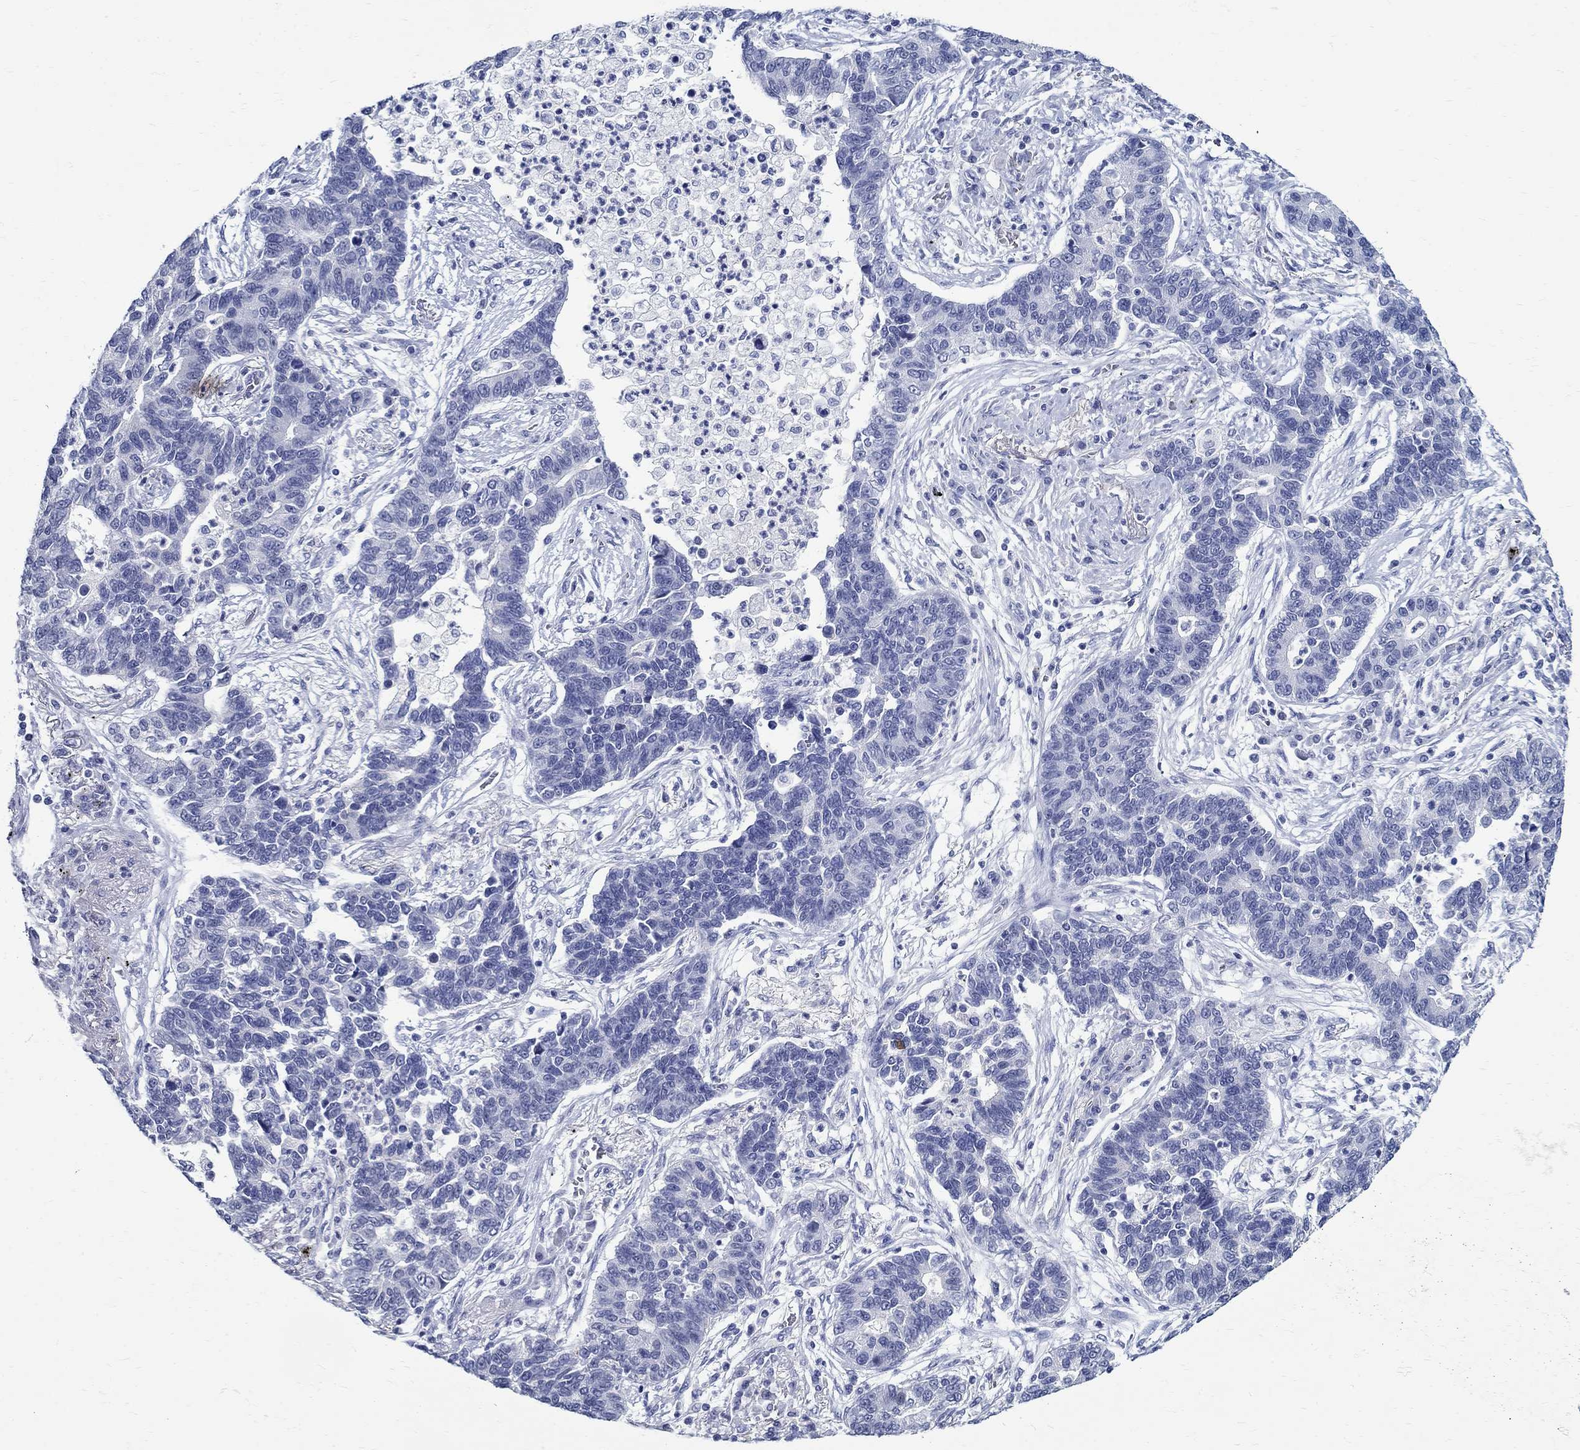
{"staining": {"intensity": "negative", "quantity": "none", "location": "none"}, "tissue": "lung cancer", "cell_type": "Tumor cells", "image_type": "cancer", "snomed": [{"axis": "morphology", "description": "Adenocarcinoma, NOS"}, {"axis": "topography", "description": "Lung"}], "caption": "Lung cancer was stained to show a protein in brown. There is no significant expression in tumor cells. (Stains: DAB (3,3'-diaminobenzidine) immunohistochemistry (IHC) with hematoxylin counter stain, Microscopy: brightfield microscopy at high magnification).", "gene": "BSPRY", "patient": {"sex": "female", "age": 57}}